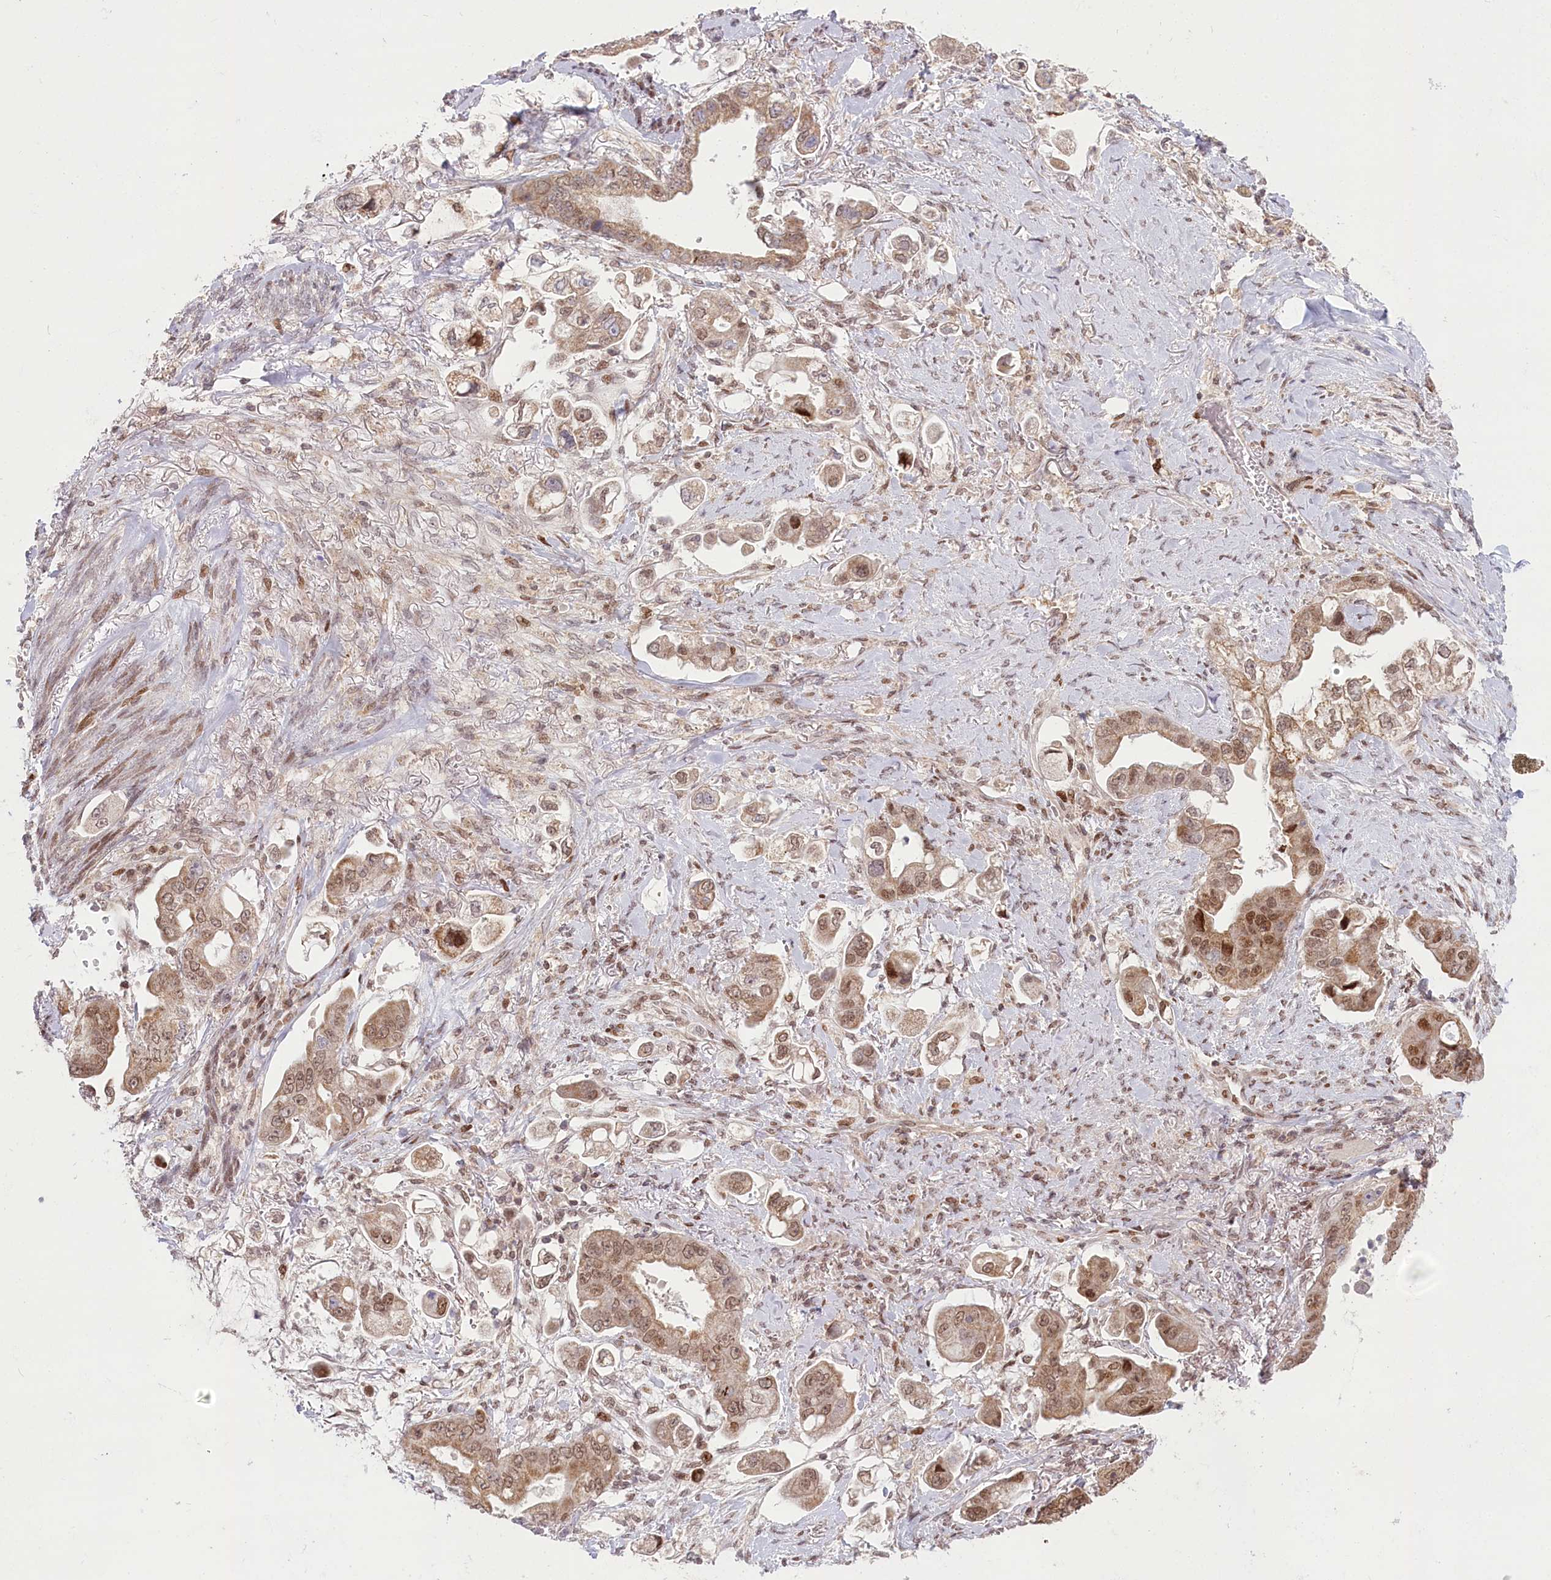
{"staining": {"intensity": "moderate", "quantity": ">75%", "location": "cytoplasmic/membranous,nuclear"}, "tissue": "stomach cancer", "cell_type": "Tumor cells", "image_type": "cancer", "snomed": [{"axis": "morphology", "description": "Adenocarcinoma, NOS"}, {"axis": "topography", "description": "Stomach"}], "caption": "Immunohistochemical staining of adenocarcinoma (stomach) reveals moderate cytoplasmic/membranous and nuclear protein positivity in about >75% of tumor cells.", "gene": "PYURF", "patient": {"sex": "male", "age": 62}}